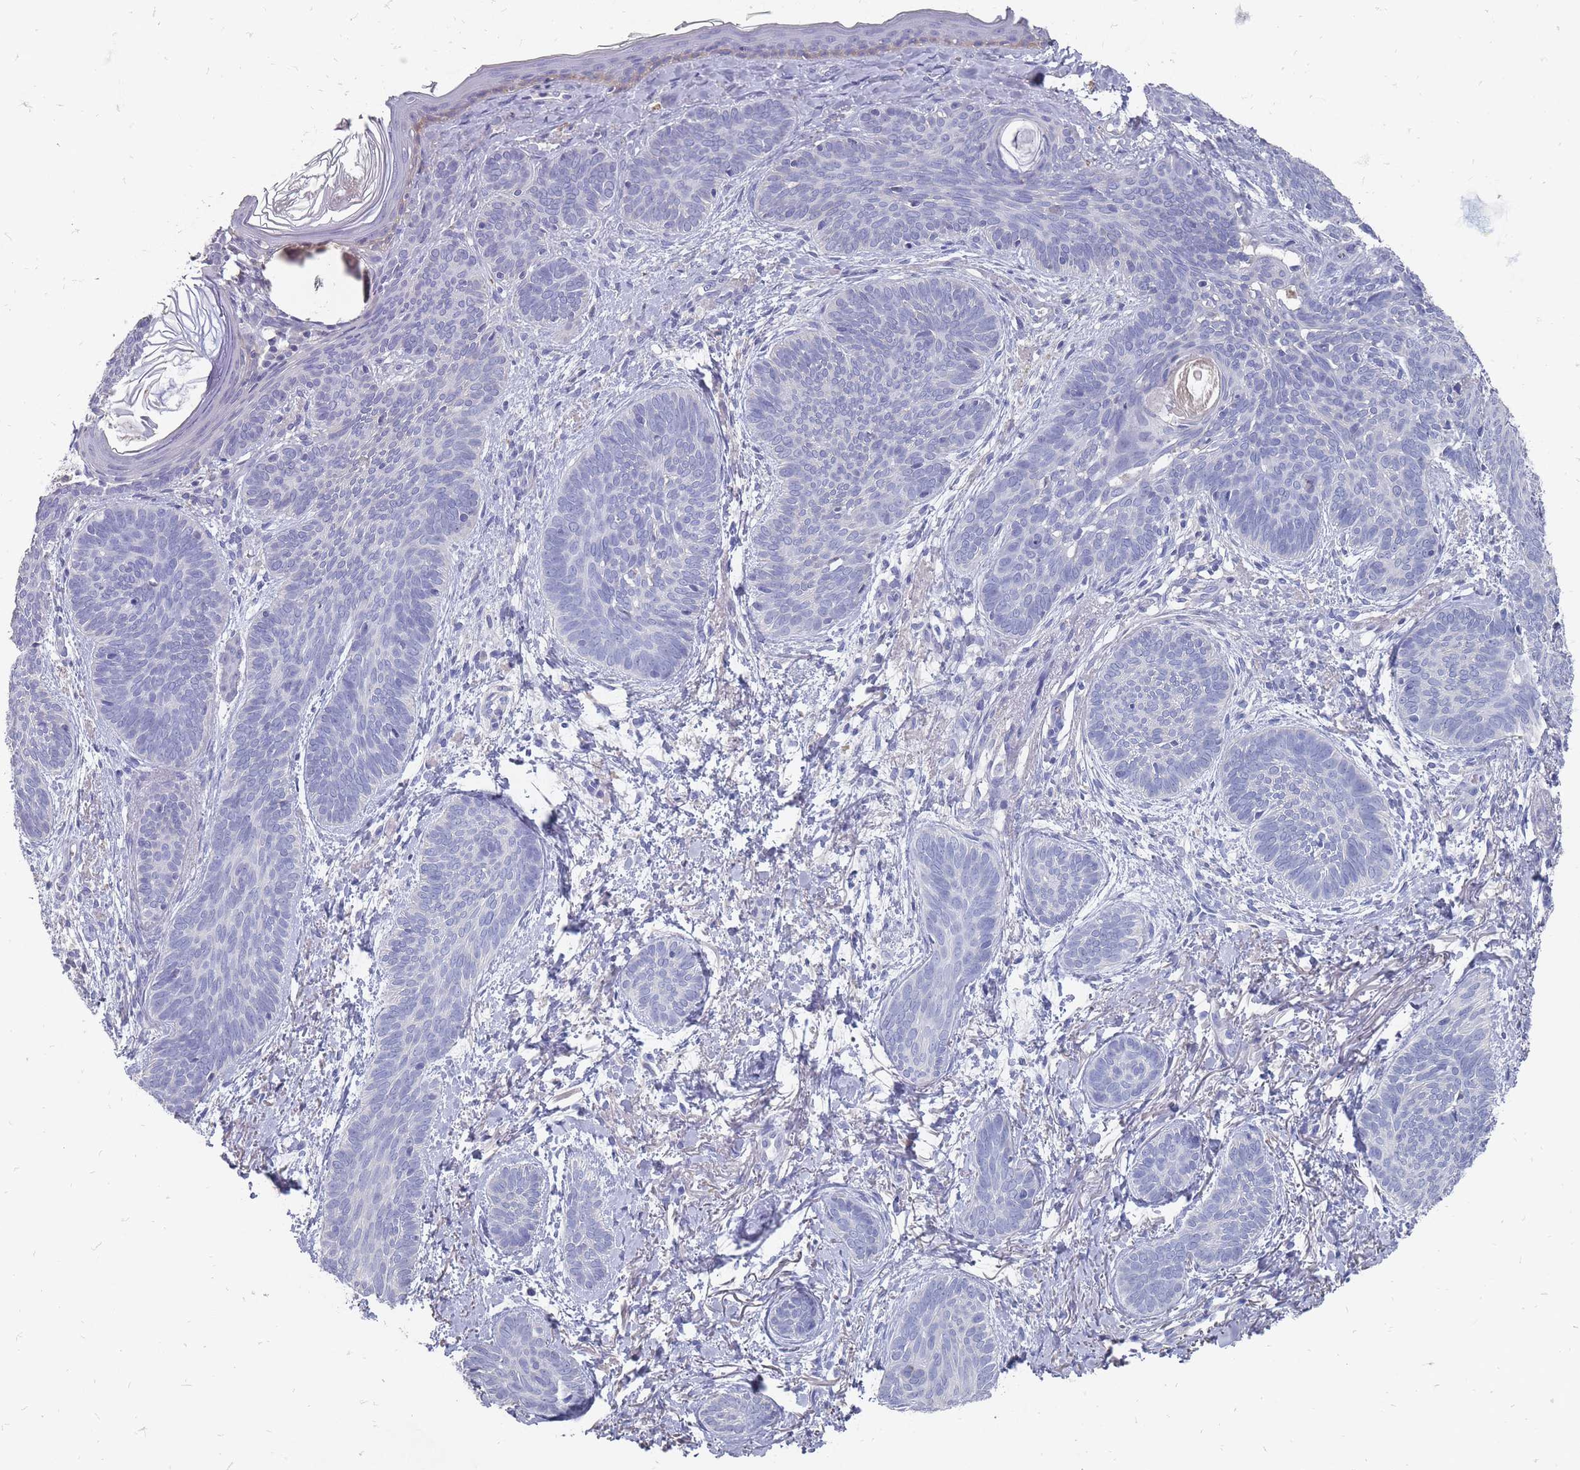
{"staining": {"intensity": "negative", "quantity": "none", "location": "none"}, "tissue": "skin cancer", "cell_type": "Tumor cells", "image_type": "cancer", "snomed": [{"axis": "morphology", "description": "Basal cell carcinoma"}, {"axis": "topography", "description": "Skin"}], "caption": "Immunohistochemical staining of skin basal cell carcinoma demonstrates no significant staining in tumor cells.", "gene": "OTULINL", "patient": {"sex": "female", "age": 81}}